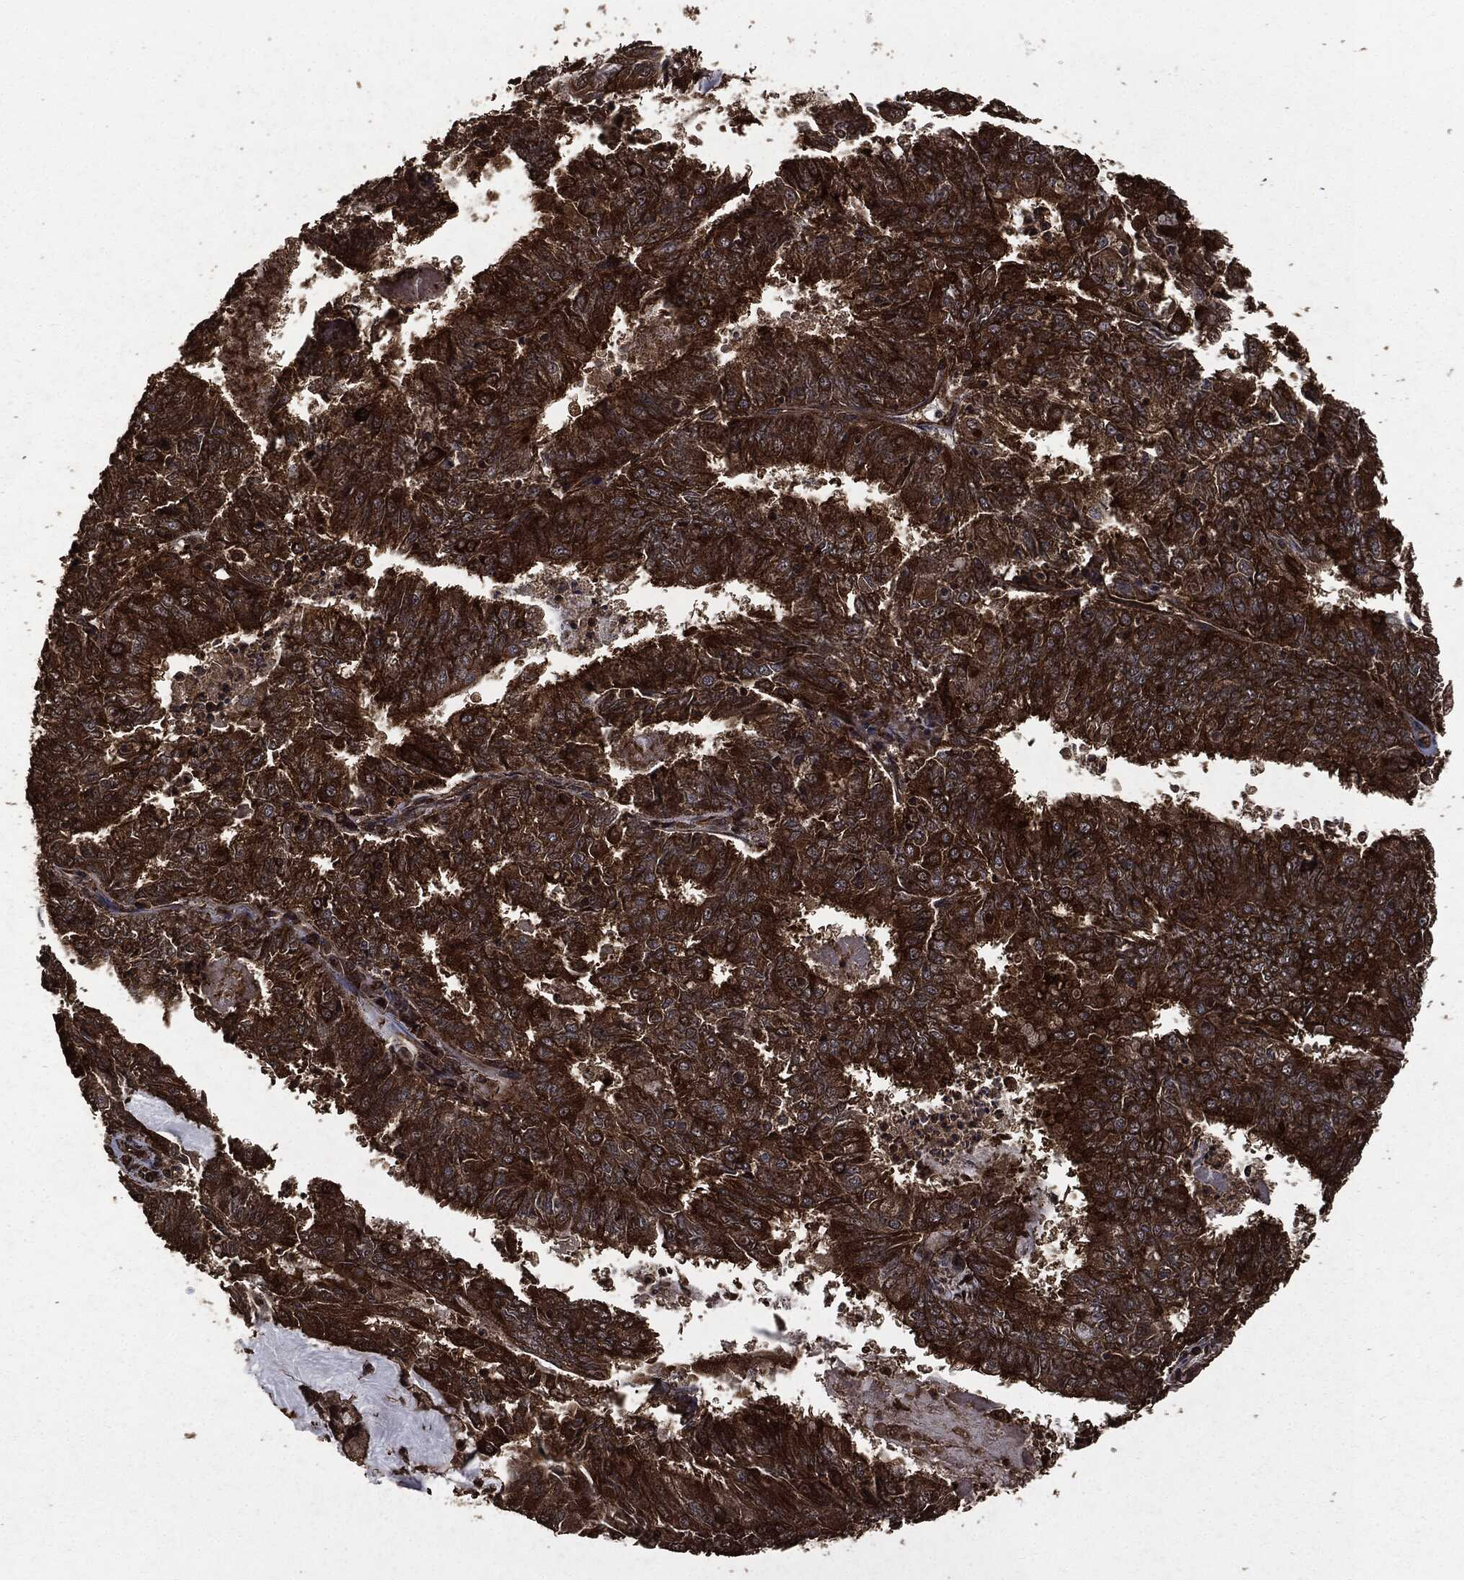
{"staining": {"intensity": "strong", "quantity": ">75%", "location": "cytoplasmic/membranous"}, "tissue": "endometrial cancer", "cell_type": "Tumor cells", "image_type": "cancer", "snomed": [{"axis": "morphology", "description": "Adenocarcinoma, NOS"}, {"axis": "topography", "description": "Endometrium"}], "caption": "Approximately >75% of tumor cells in adenocarcinoma (endometrial) show strong cytoplasmic/membranous protein expression as visualized by brown immunohistochemical staining.", "gene": "HRAS", "patient": {"sex": "female", "age": 57}}